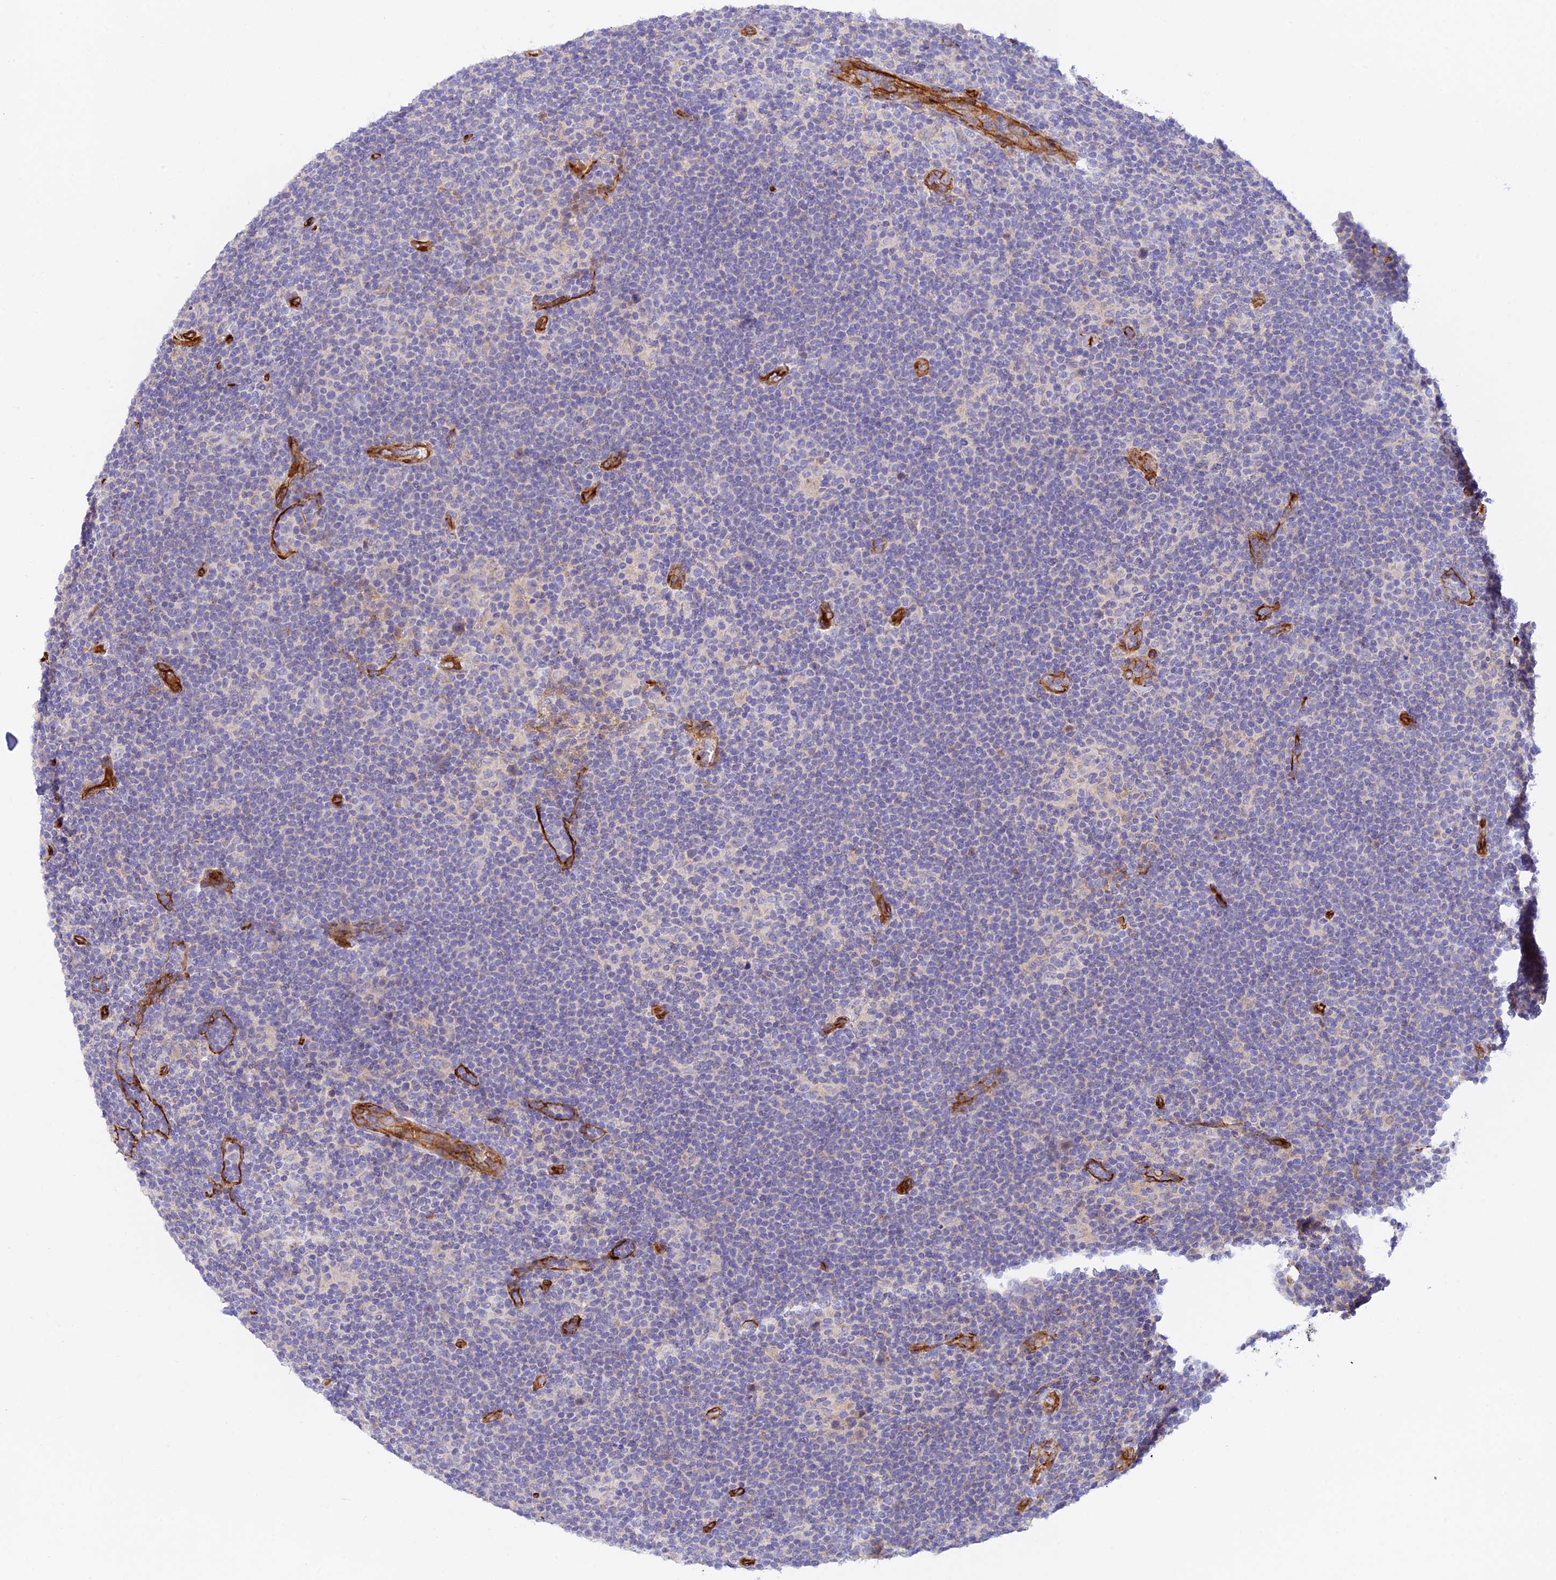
{"staining": {"intensity": "negative", "quantity": "none", "location": "none"}, "tissue": "lymphoma", "cell_type": "Tumor cells", "image_type": "cancer", "snomed": [{"axis": "morphology", "description": "Hodgkin's disease, NOS"}, {"axis": "topography", "description": "Lymph node"}], "caption": "Hodgkin's disease was stained to show a protein in brown. There is no significant positivity in tumor cells. The staining was performed using DAB to visualize the protein expression in brown, while the nuclei were stained in blue with hematoxylin (Magnification: 20x).", "gene": "MYO9A", "patient": {"sex": "female", "age": 57}}